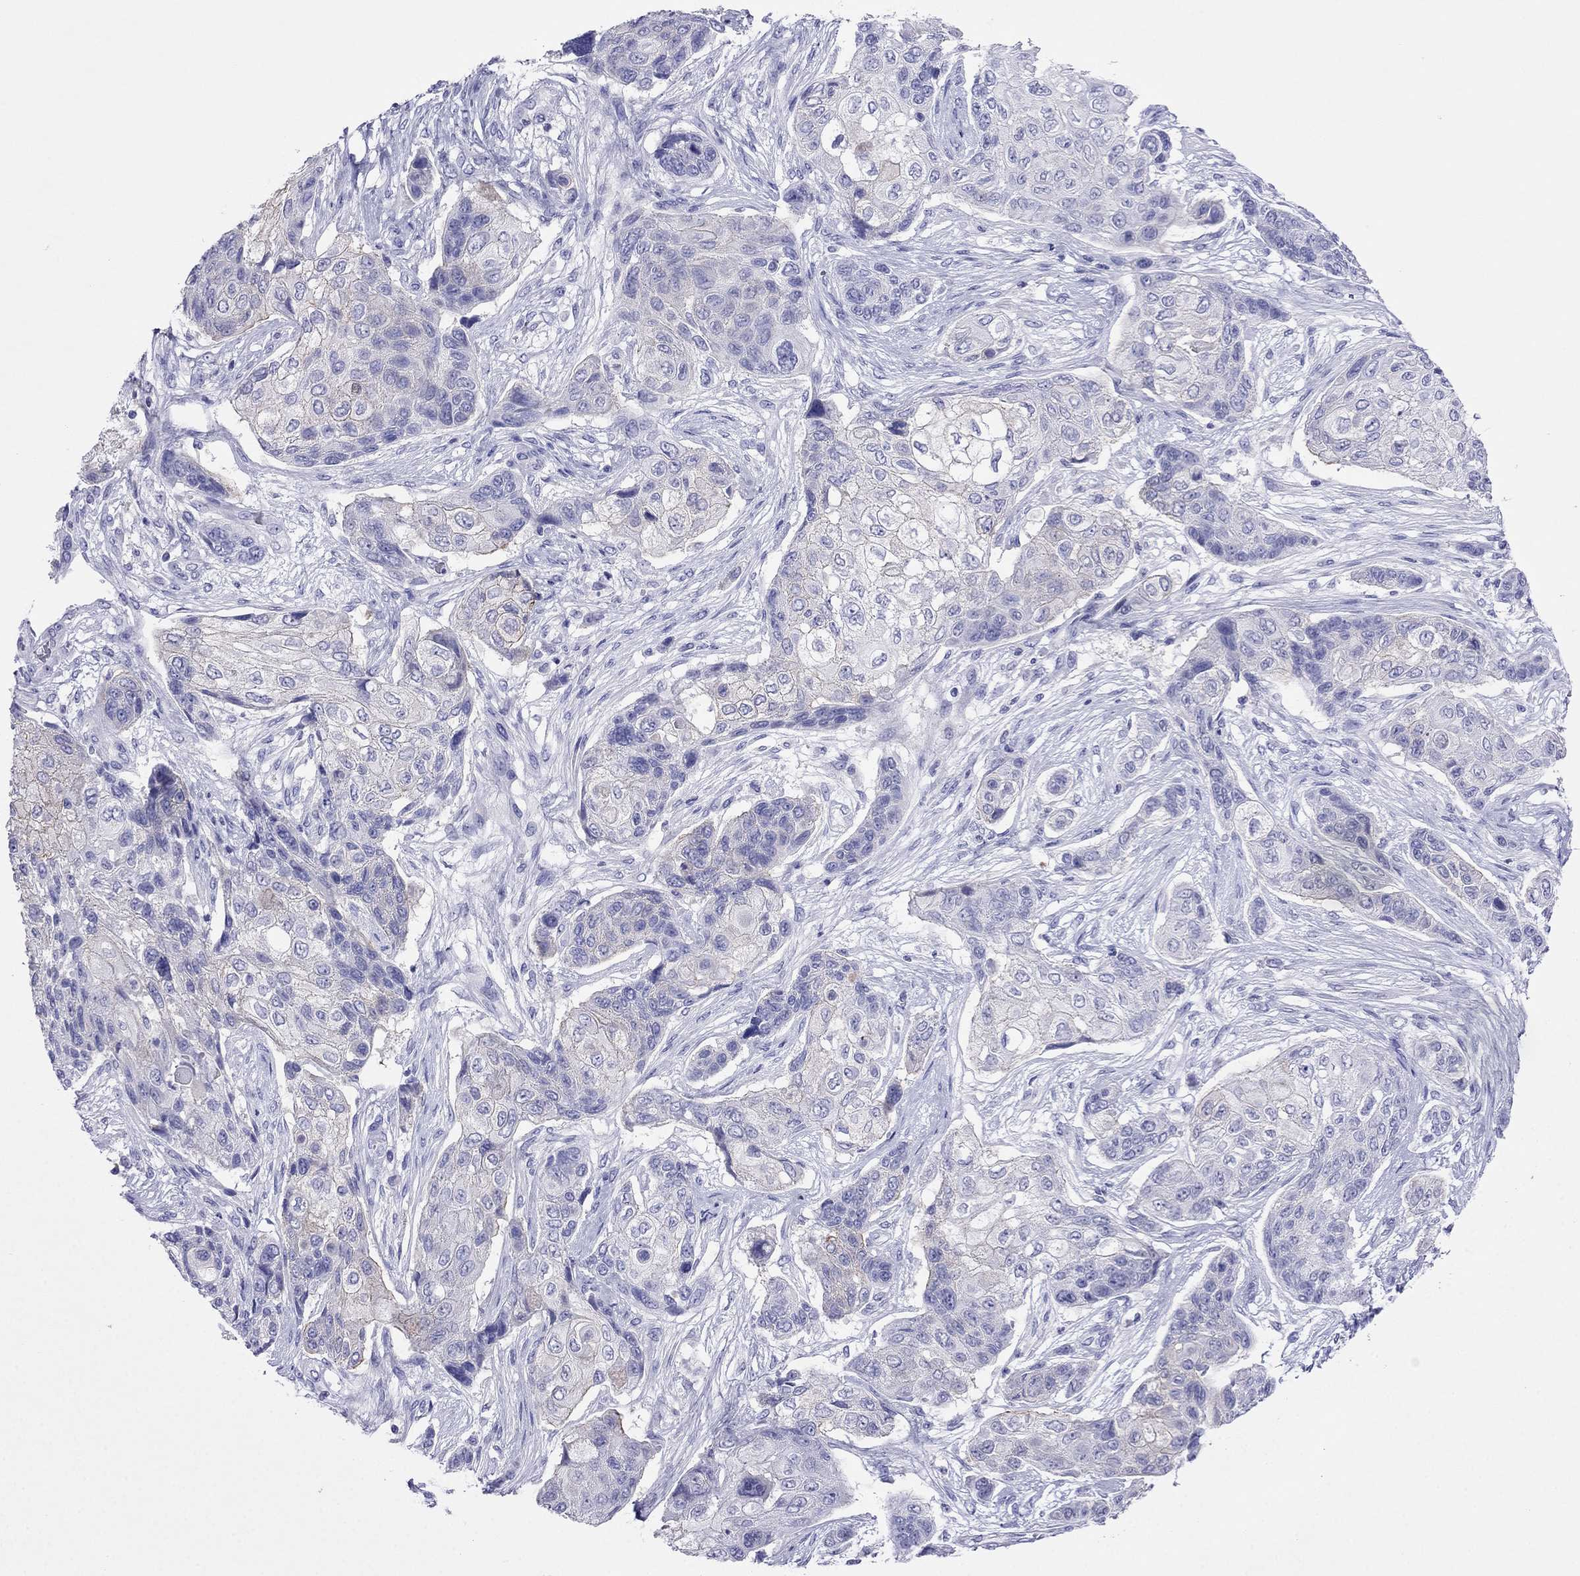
{"staining": {"intensity": "negative", "quantity": "none", "location": "none"}, "tissue": "lung cancer", "cell_type": "Tumor cells", "image_type": "cancer", "snomed": [{"axis": "morphology", "description": "Squamous cell carcinoma, NOS"}, {"axis": "topography", "description": "Lung"}], "caption": "Micrograph shows no significant protein expression in tumor cells of lung cancer. The staining is performed using DAB (3,3'-diaminobenzidine) brown chromogen with nuclei counter-stained in using hematoxylin.", "gene": "PCDHA6", "patient": {"sex": "male", "age": 69}}